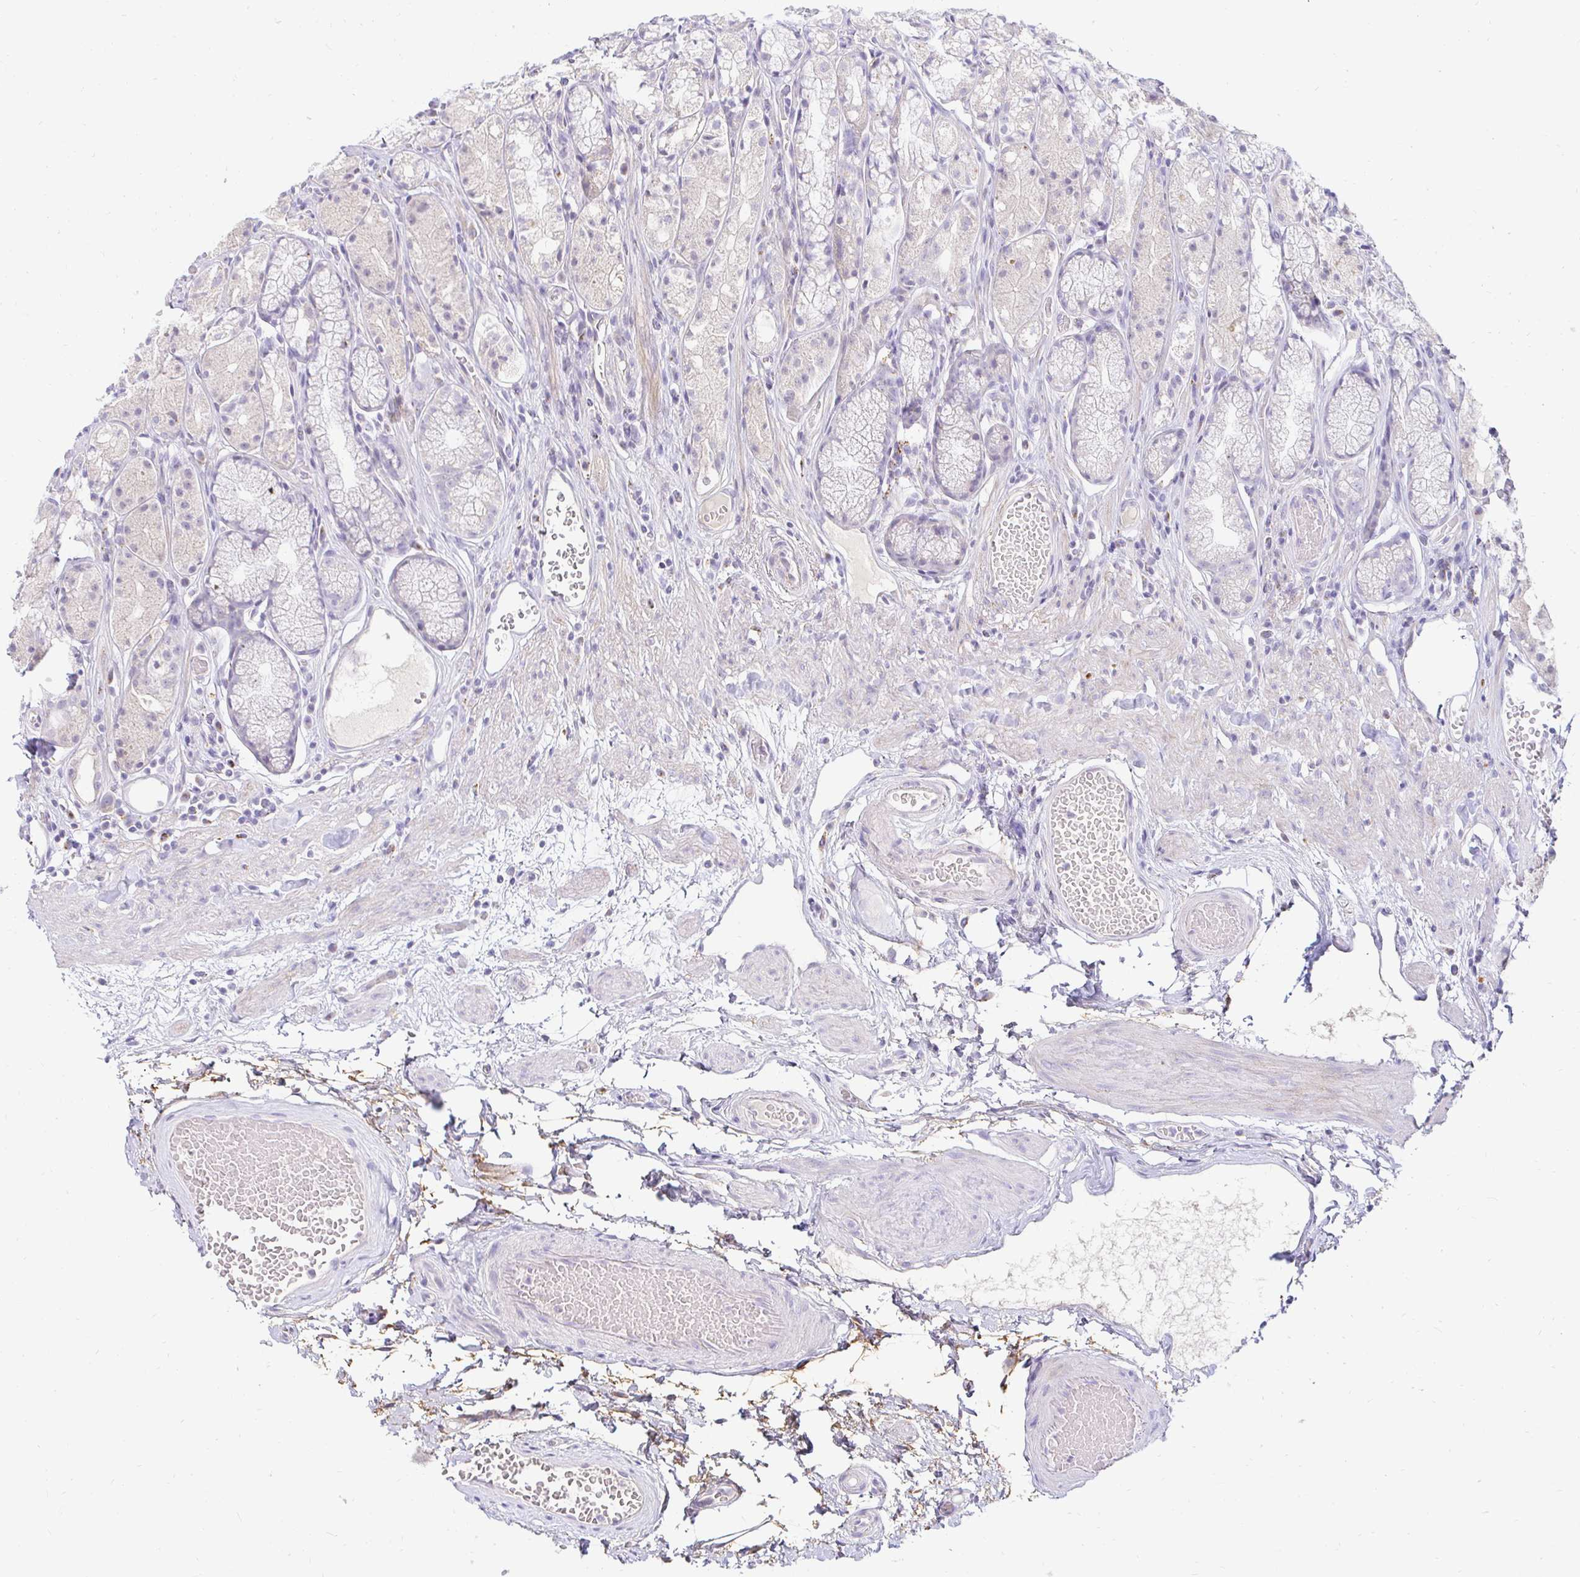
{"staining": {"intensity": "negative", "quantity": "none", "location": "none"}, "tissue": "stomach", "cell_type": "Glandular cells", "image_type": "normal", "snomed": [{"axis": "morphology", "description": "Normal tissue, NOS"}, {"axis": "topography", "description": "Smooth muscle"}, {"axis": "topography", "description": "Stomach"}], "caption": "DAB (3,3'-diaminobenzidine) immunohistochemical staining of normal stomach shows no significant positivity in glandular cells.", "gene": "OR51D1", "patient": {"sex": "male", "age": 70}}